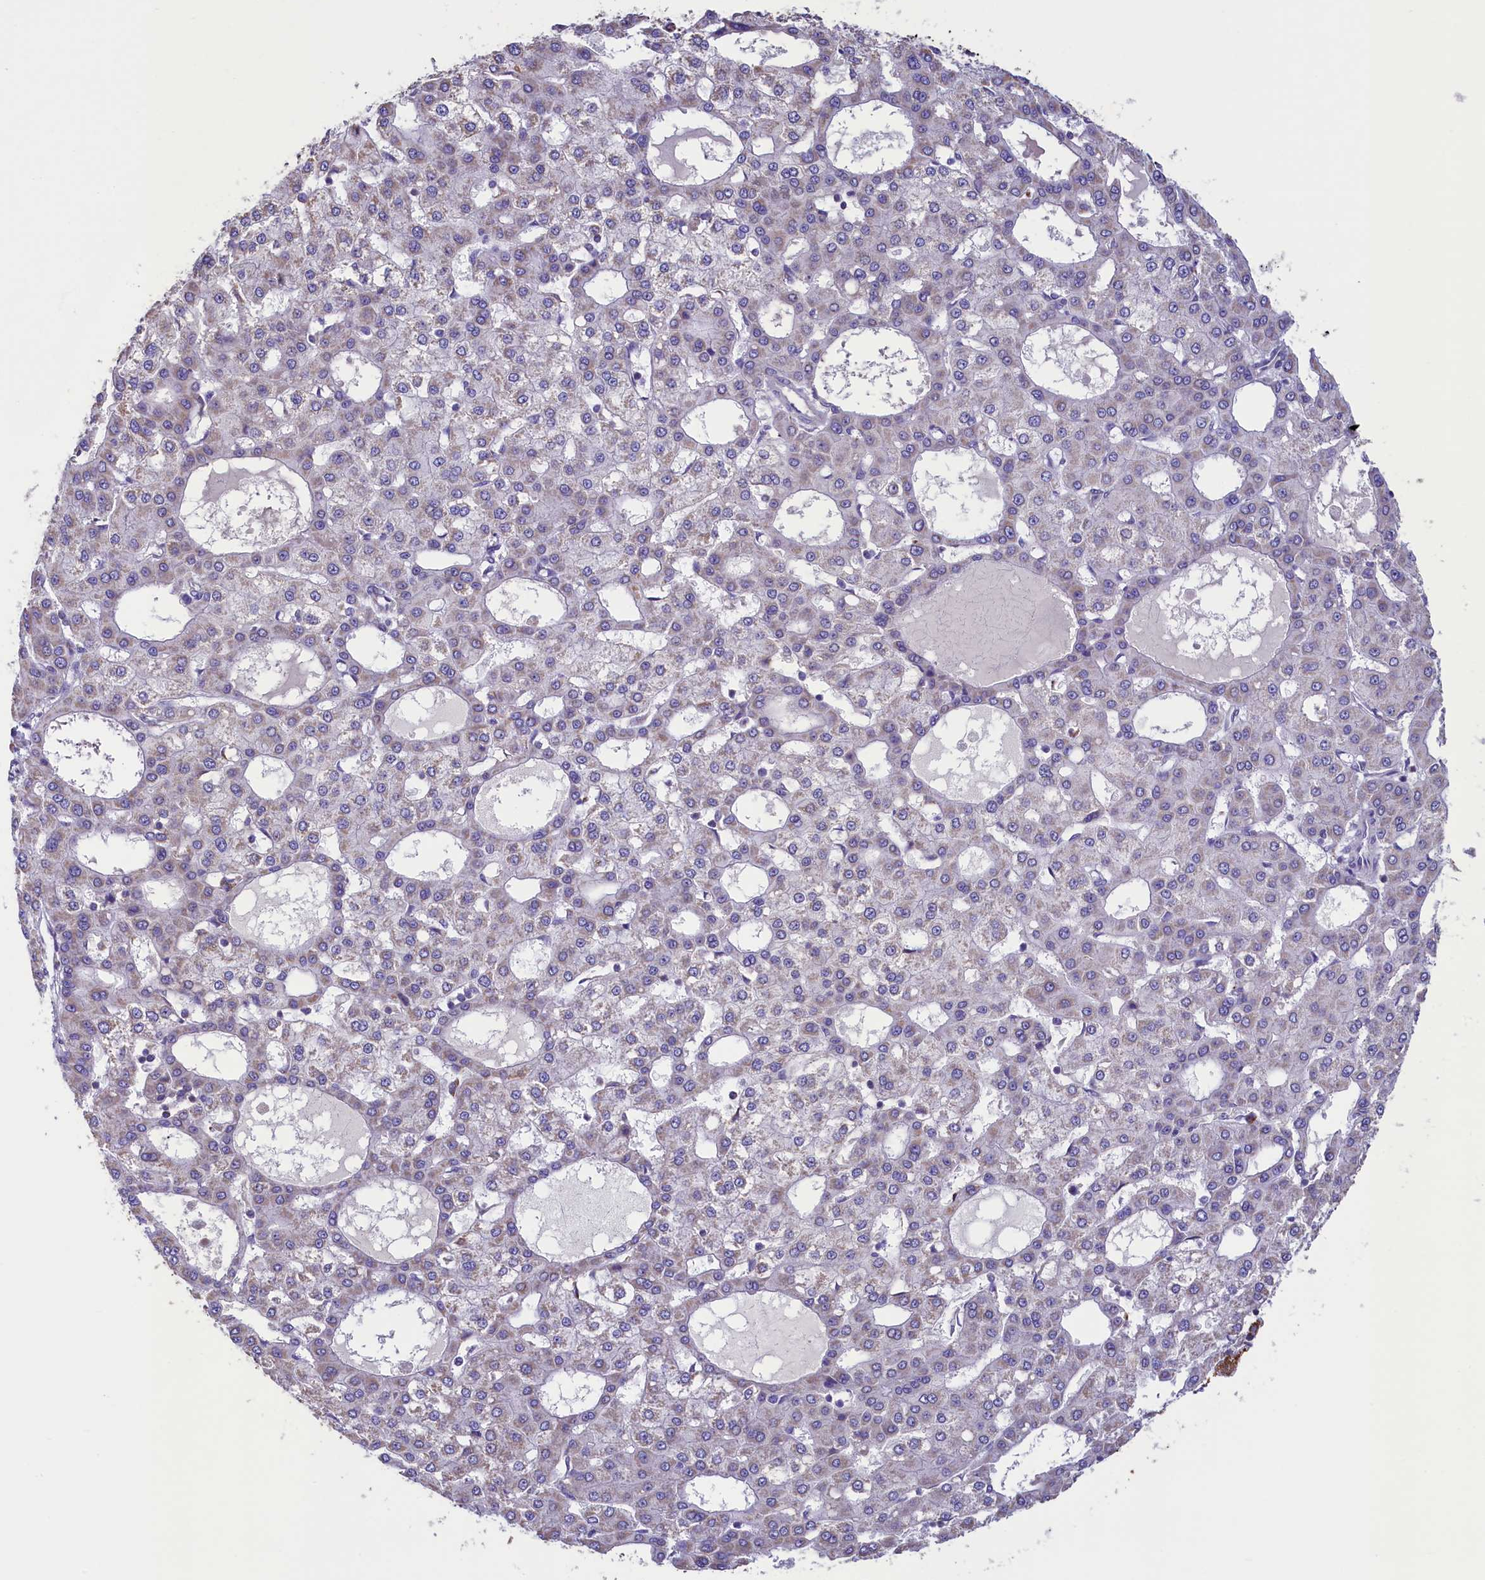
{"staining": {"intensity": "negative", "quantity": "none", "location": "none"}, "tissue": "liver cancer", "cell_type": "Tumor cells", "image_type": "cancer", "snomed": [{"axis": "morphology", "description": "Carcinoma, Hepatocellular, NOS"}, {"axis": "topography", "description": "Liver"}], "caption": "The micrograph displays no staining of tumor cells in liver cancer.", "gene": "IDH3A", "patient": {"sex": "male", "age": 47}}